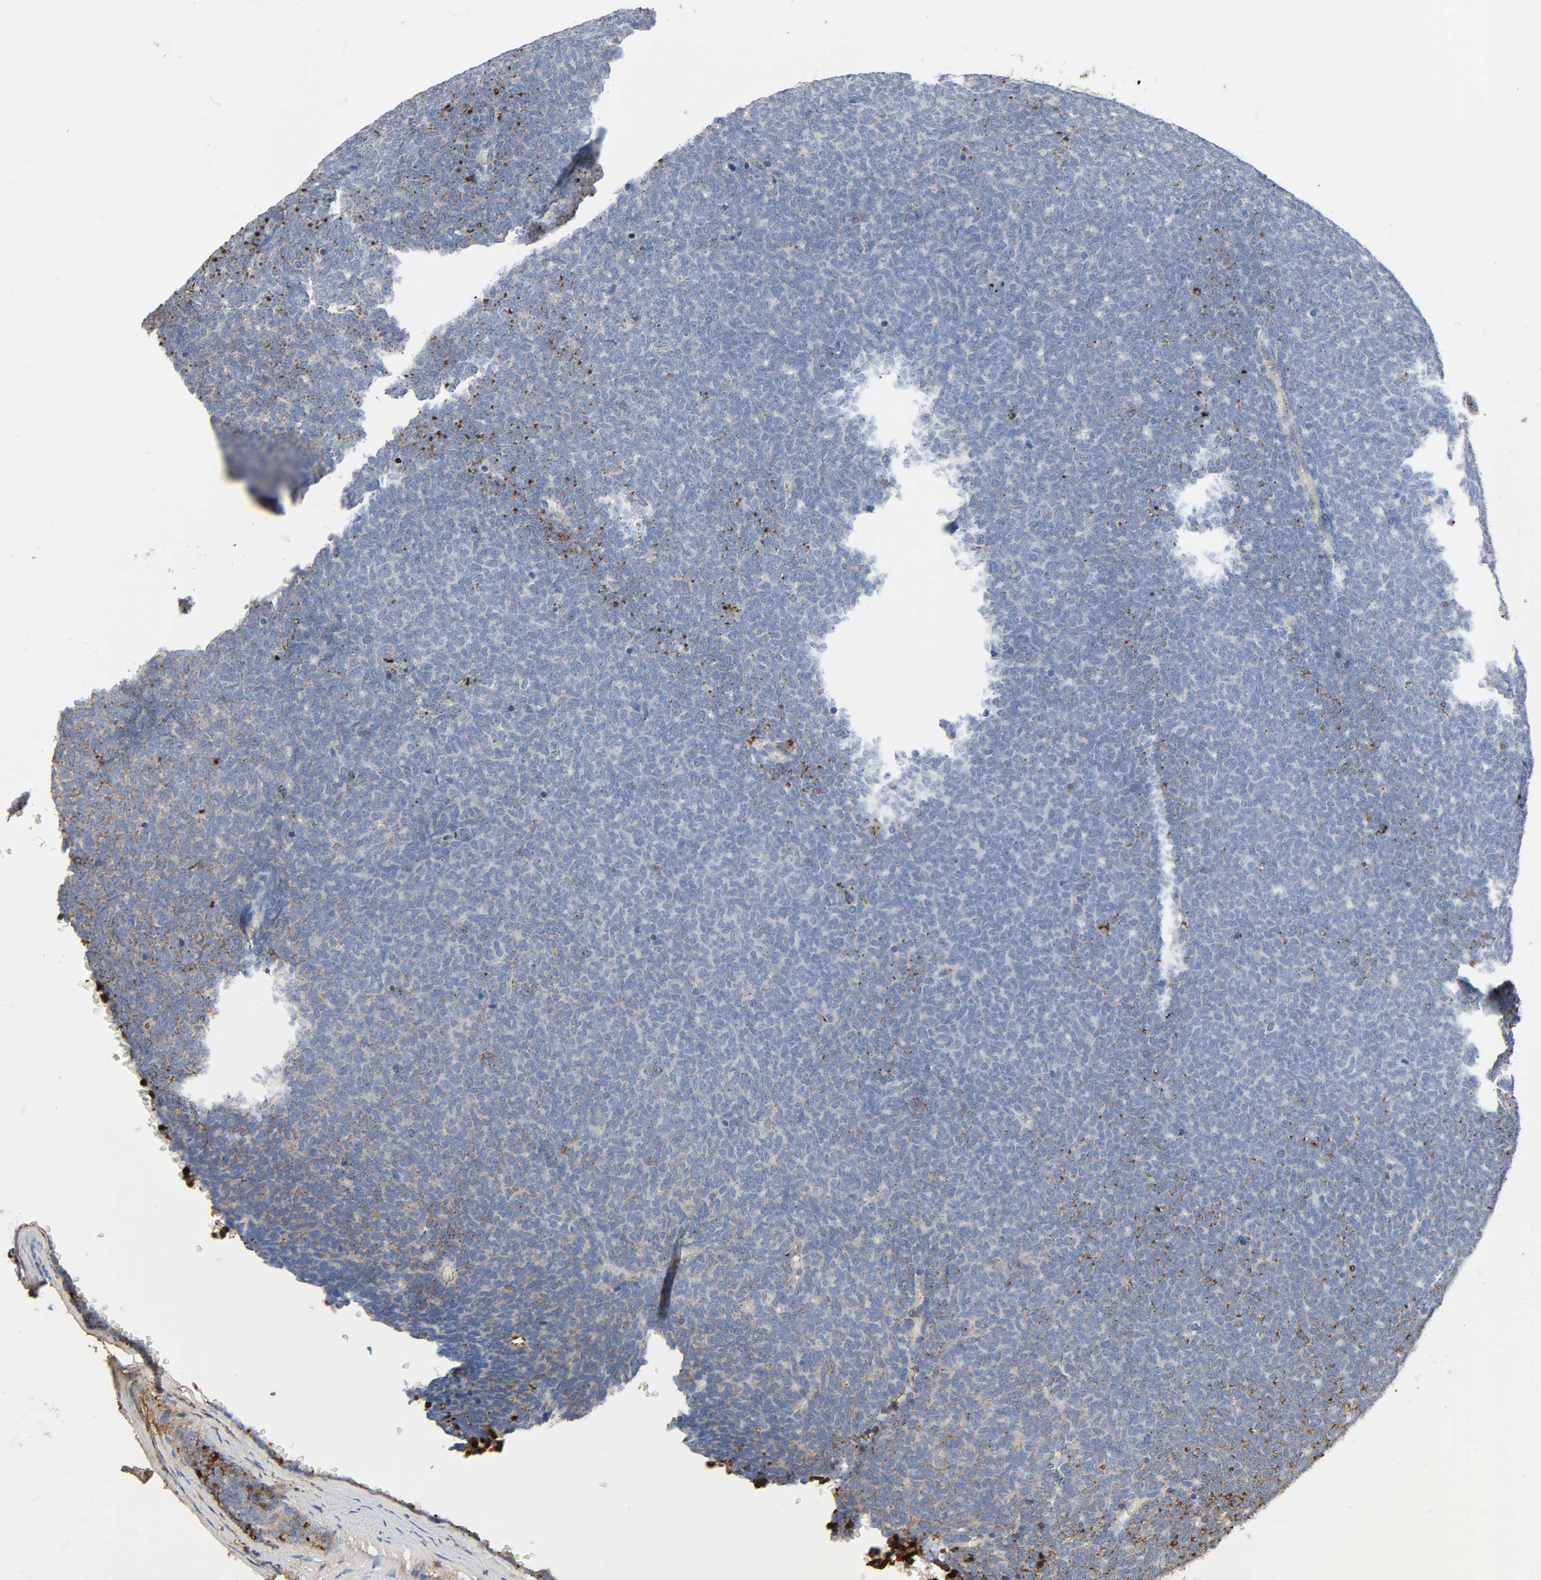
{"staining": {"intensity": "weak", "quantity": "25%-75%", "location": "cytoplasmic/membranous"}, "tissue": "renal cancer", "cell_type": "Tumor cells", "image_type": "cancer", "snomed": [{"axis": "morphology", "description": "Neoplasm, malignant, NOS"}, {"axis": "topography", "description": "Kidney"}], "caption": "Immunohistochemical staining of human neoplasm (malignant) (renal) reveals low levels of weak cytoplasmic/membranous expression in approximately 25%-75% of tumor cells.", "gene": "C3", "patient": {"sex": "male", "age": 28}}